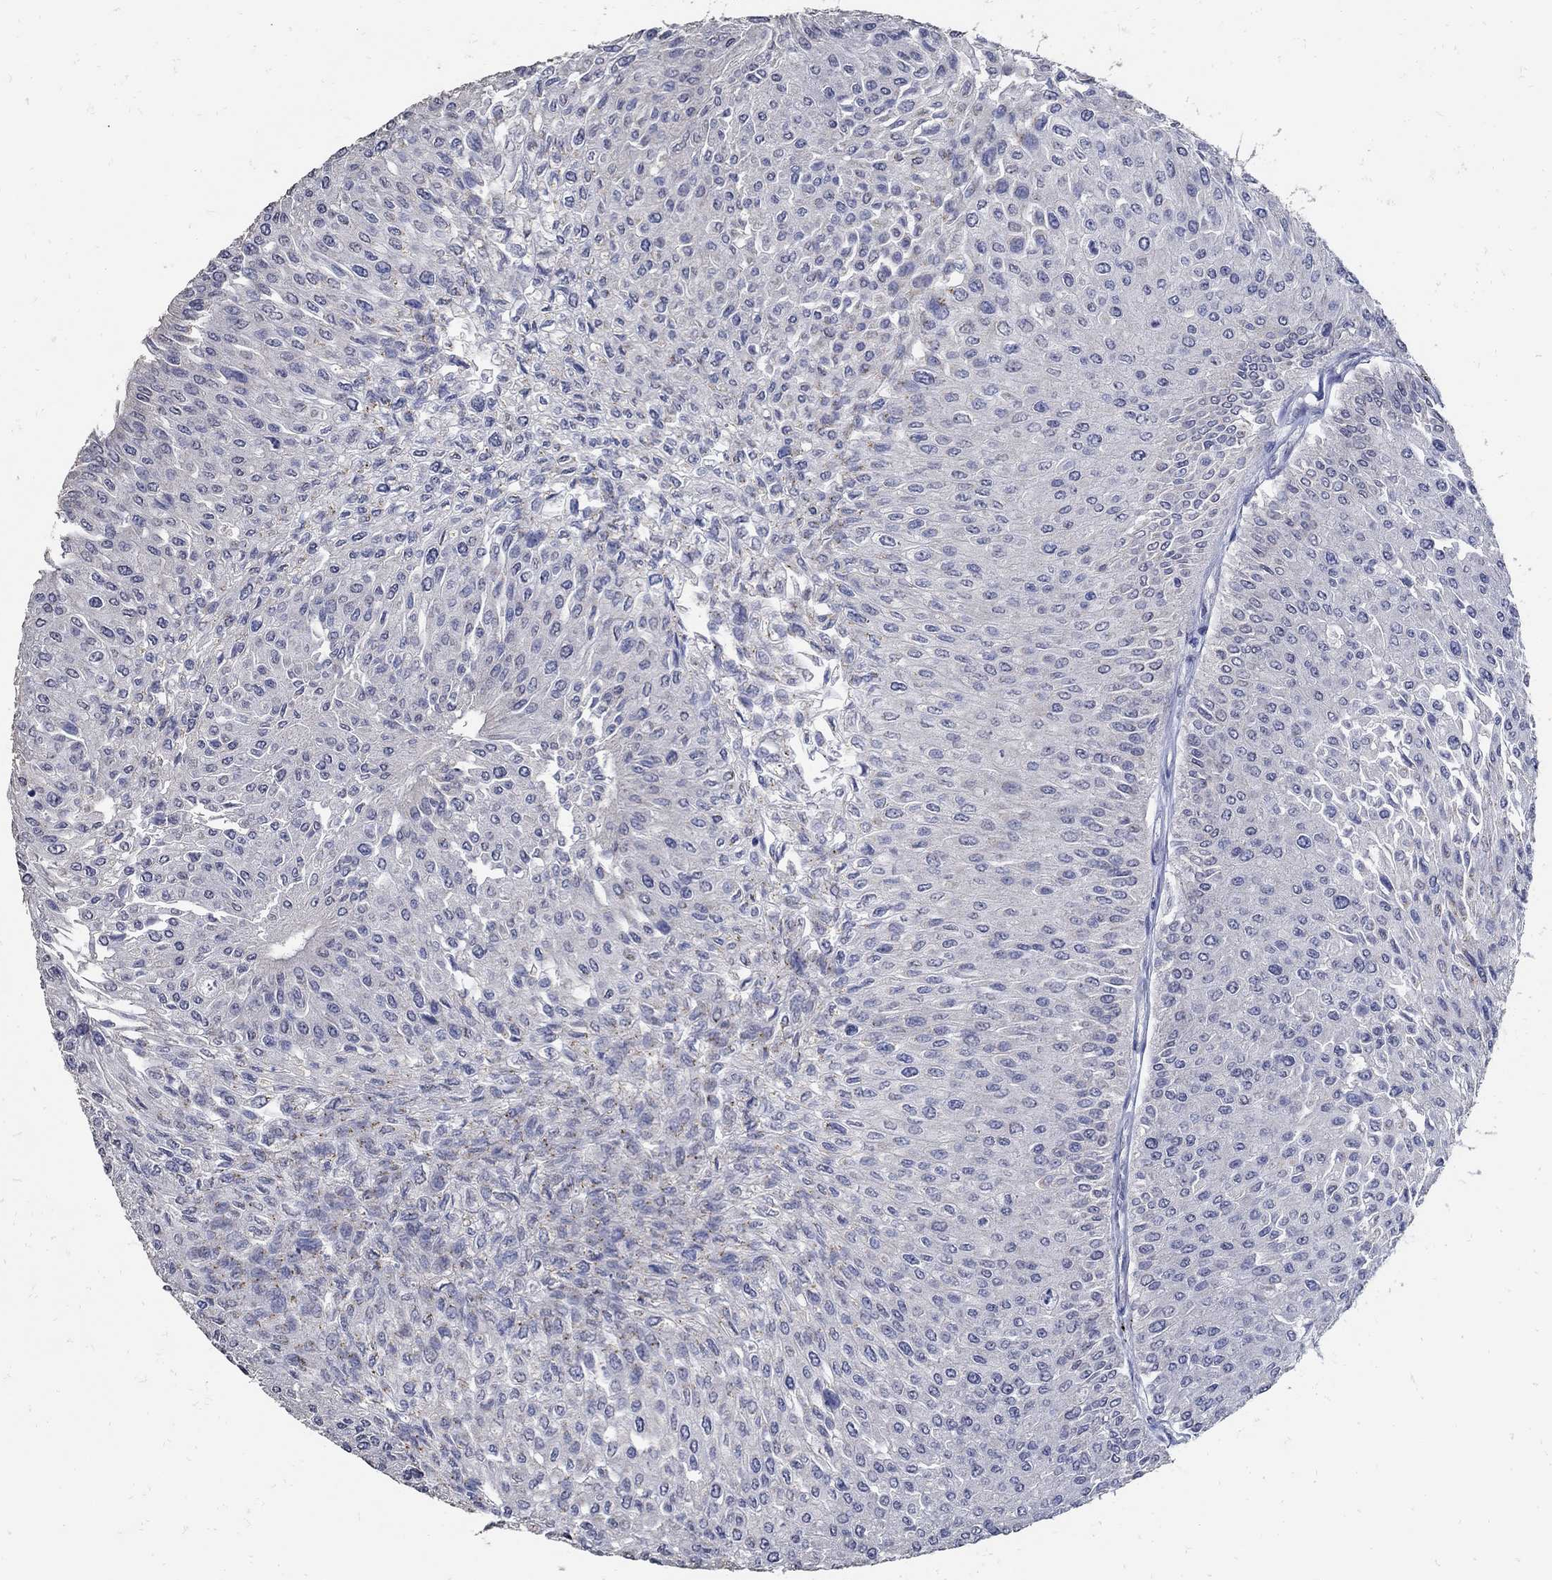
{"staining": {"intensity": "moderate", "quantity": "<25%", "location": "cytoplasmic/membranous"}, "tissue": "urothelial cancer", "cell_type": "Tumor cells", "image_type": "cancer", "snomed": [{"axis": "morphology", "description": "Urothelial carcinoma, Low grade"}, {"axis": "topography", "description": "Urinary bladder"}], "caption": "A micrograph of urothelial carcinoma (low-grade) stained for a protein reveals moderate cytoplasmic/membranous brown staining in tumor cells.", "gene": "KCNN3", "patient": {"sex": "male", "age": 67}}